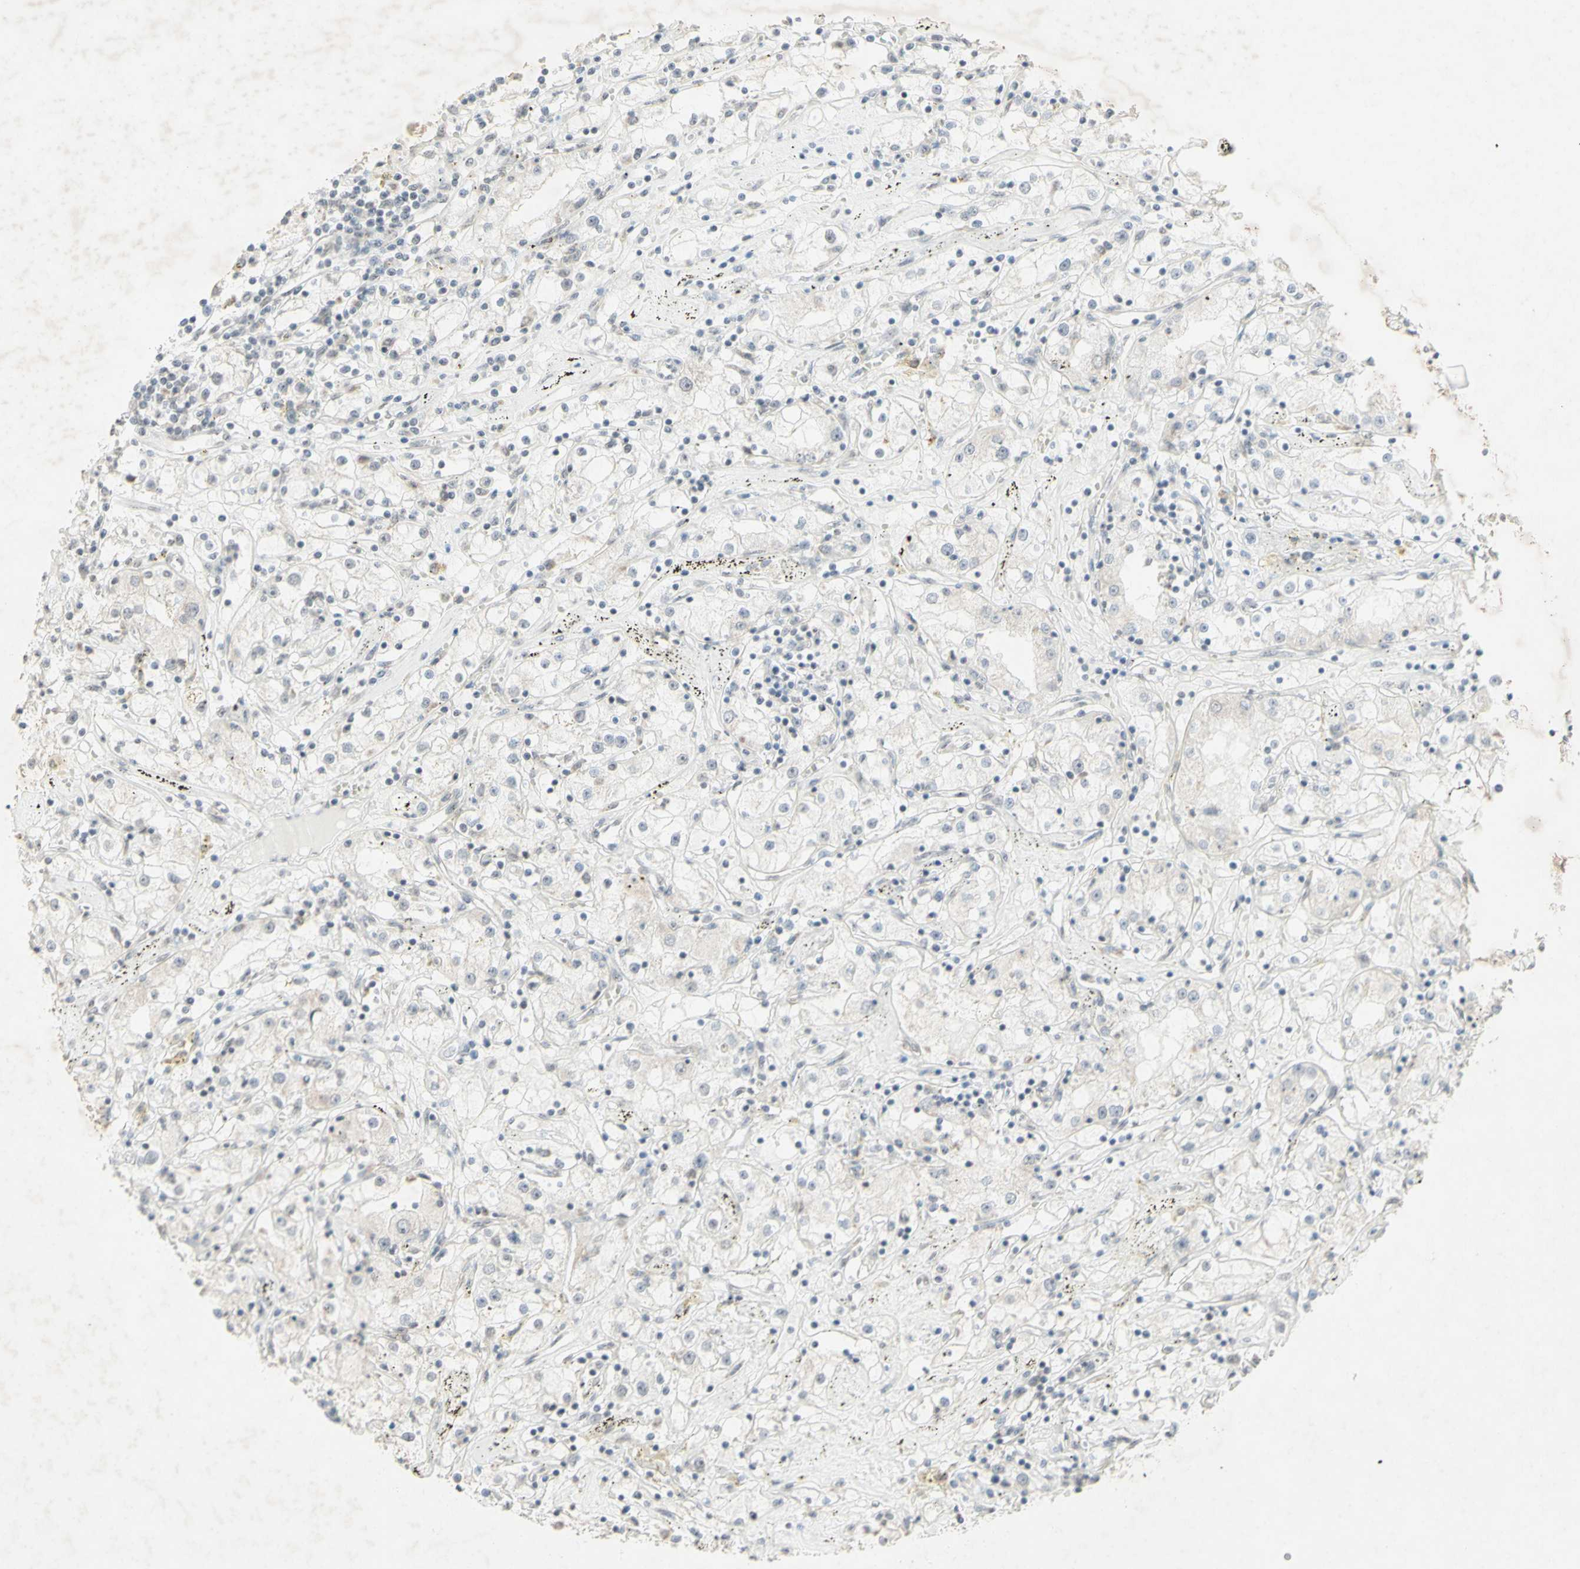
{"staining": {"intensity": "negative", "quantity": "none", "location": "none"}, "tissue": "renal cancer", "cell_type": "Tumor cells", "image_type": "cancer", "snomed": [{"axis": "morphology", "description": "Adenocarcinoma, NOS"}, {"axis": "topography", "description": "Kidney"}], "caption": "High power microscopy image of an immunohistochemistry photomicrograph of adenocarcinoma (renal), revealing no significant positivity in tumor cells. Nuclei are stained in blue.", "gene": "CENPB", "patient": {"sex": "male", "age": 56}}